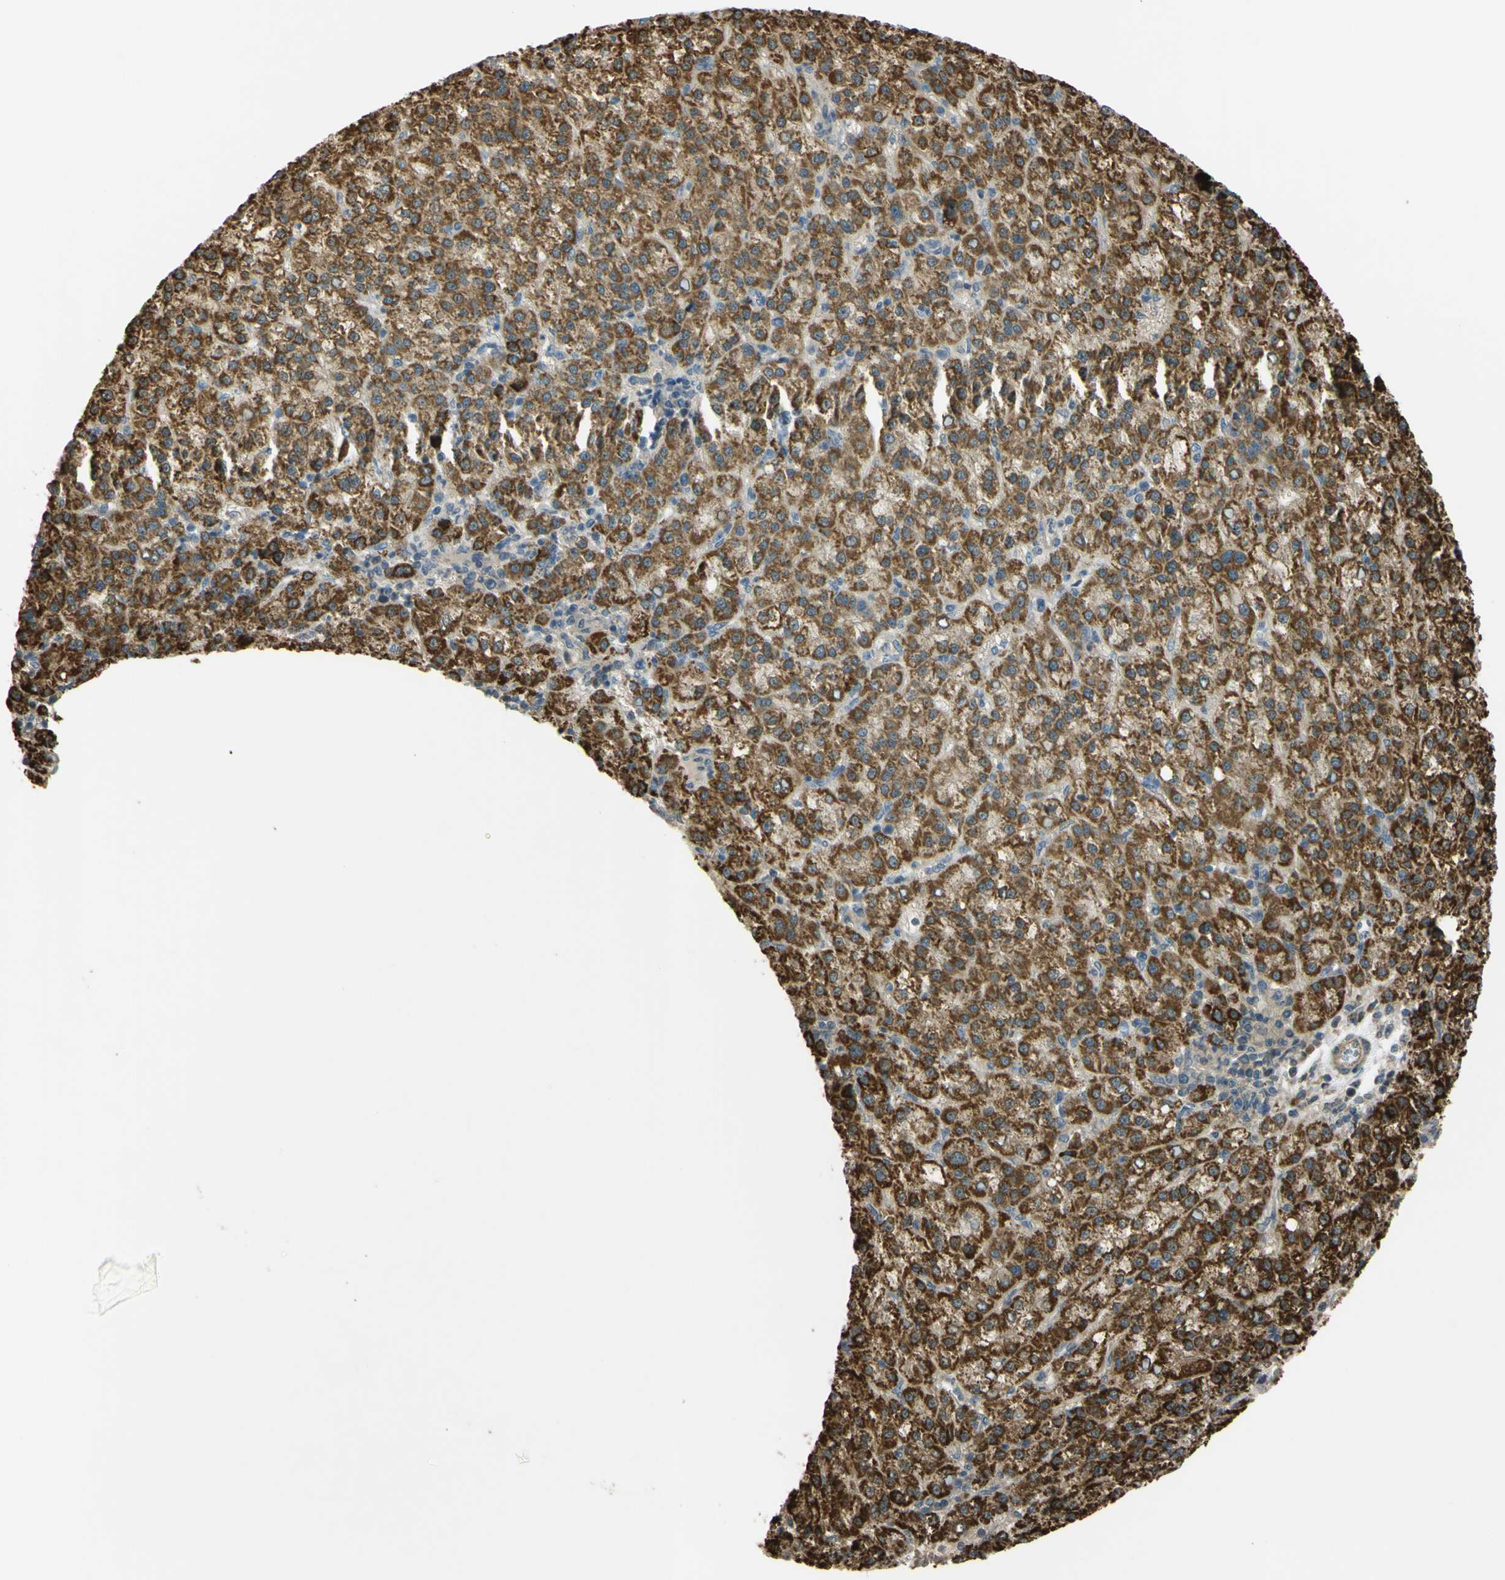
{"staining": {"intensity": "strong", "quantity": ">75%", "location": "cytoplasmic/membranous"}, "tissue": "liver cancer", "cell_type": "Tumor cells", "image_type": "cancer", "snomed": [{"axis": "morphology", "description": "Carcinoma, Hepatocellular, NOS"}, {"axis": "topography", "description": "Liver"}], "caption": "Strong cytoplasmic/membranous protein positivity is appreciated in approximately >75% of tumor cells in liver hepatocellular carcinoma.", "gene": "FLII", "patient": {"sex": "female", "age": 58}}